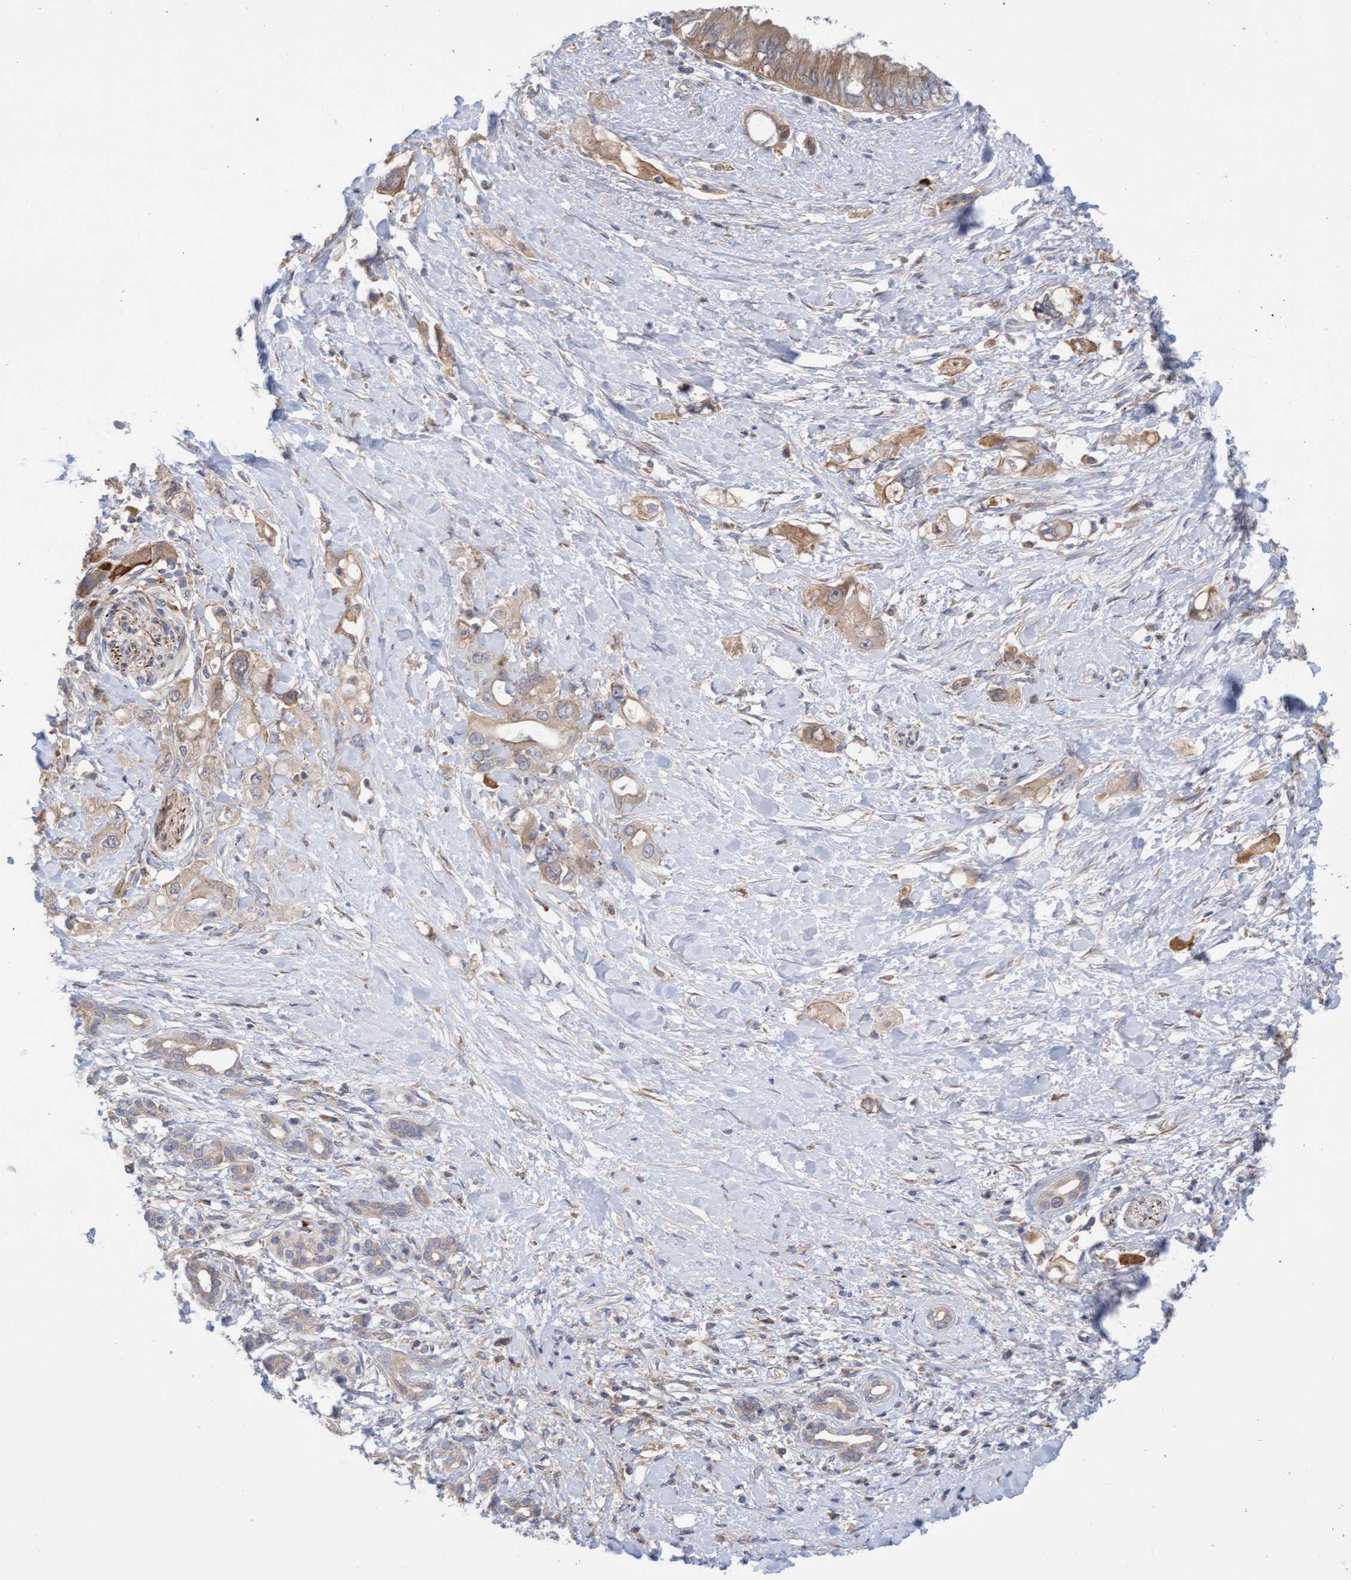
{"staining": {"intensity": "weak", "quantity": ">75%", "location": "cytoplasmic/membranous"}, "tissue": "pancreatic cancer", "cell_type": "Tumor cells", "image_type": "cancer", "snomed": [{"axis": "morphology", "description": "Adenocarcinoma, NOS"}, {"axis": "topography", "description": "Pancreas"}], "caption": "Immunohistochemistry (IHC) micrograph of neoplastic tissue: human adenocarcinoma (pancreatic) stained using immunohistochemistry demonstrates low levels of weak protein expression localized specifically in the cytoplasmic/membranous of tumor cells, appearing as a cytoplasmic/membranous brown color.", "gene": "MMP8", "patient": {"sex": "female", "age": 56}}